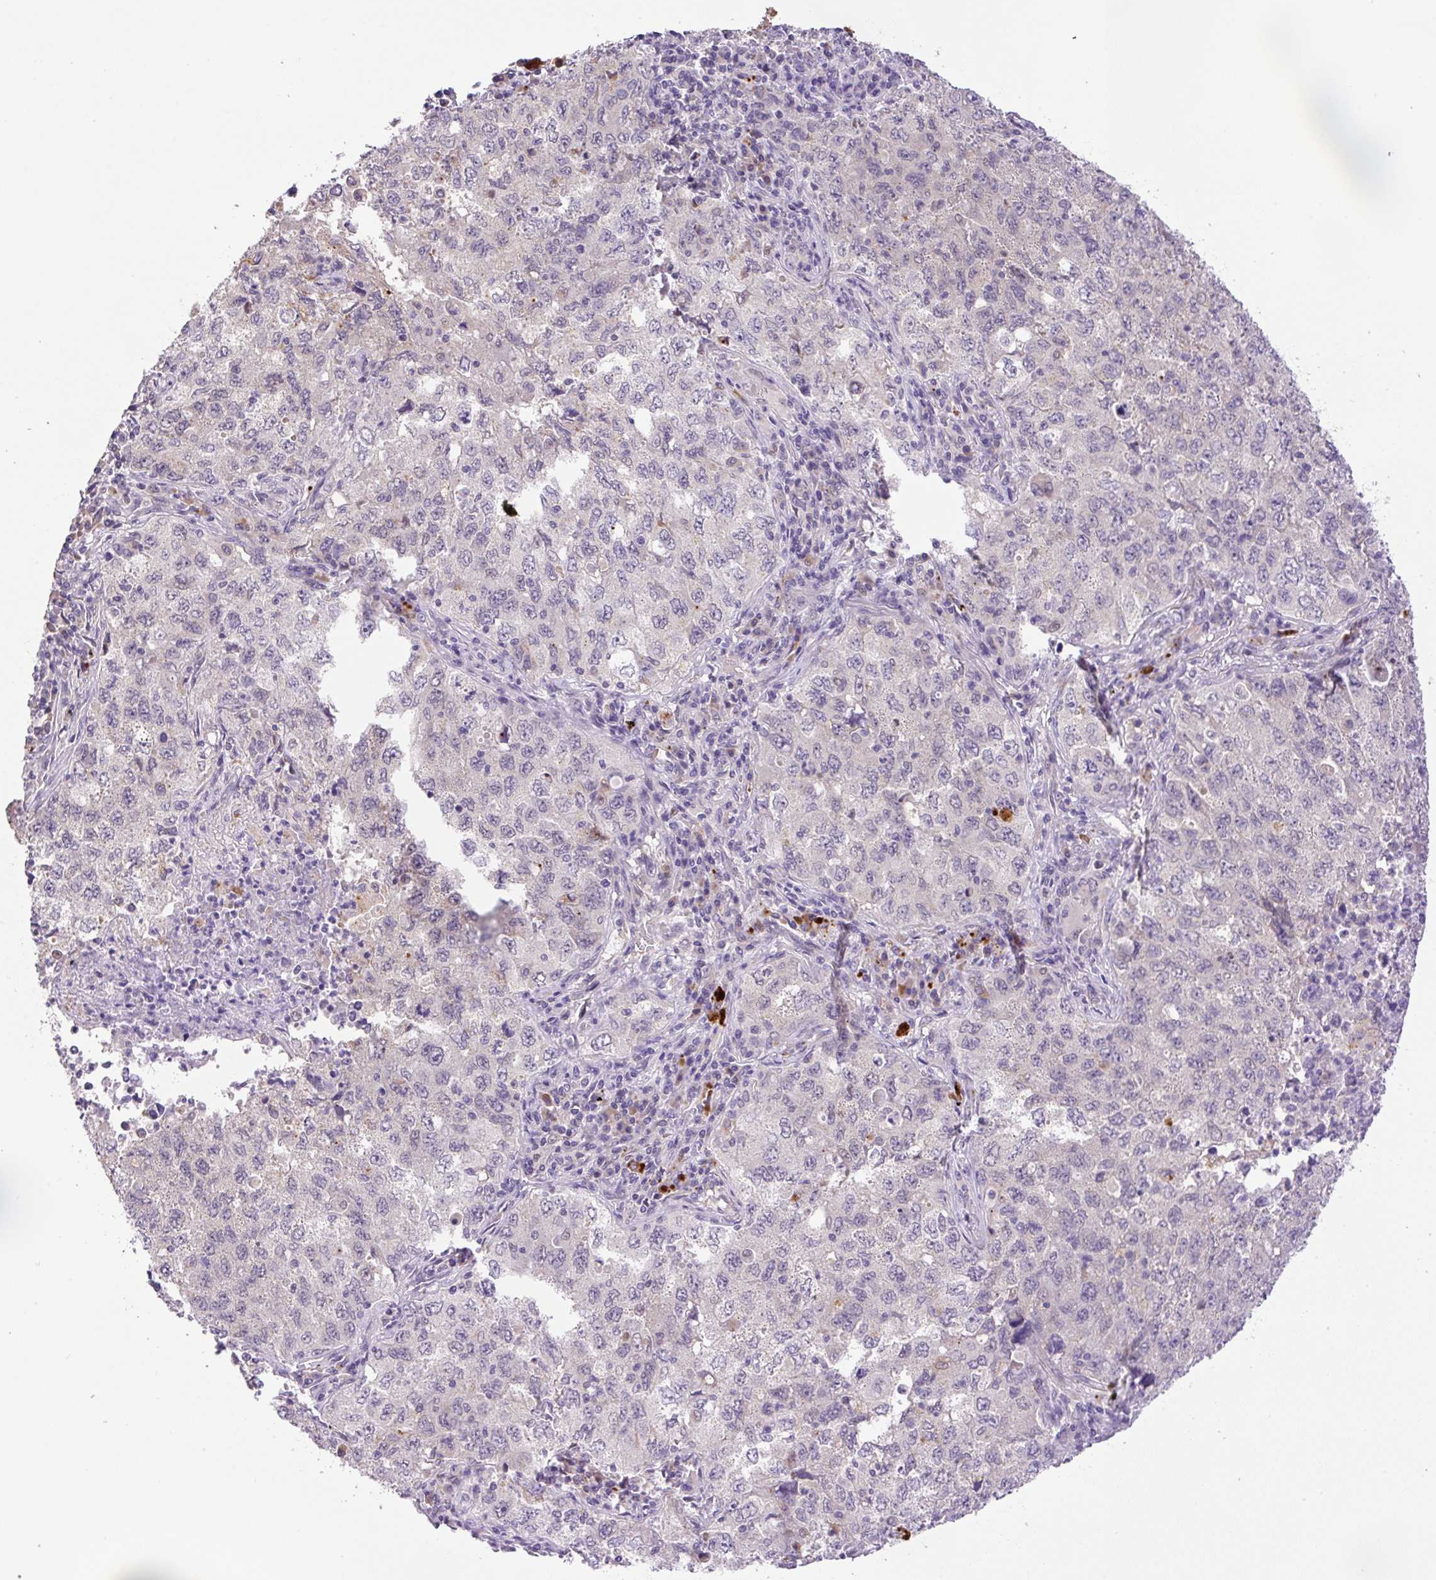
{"staining": {"intensity": "negative", "quantity": "none", "location": "none"}, "tissue": "lung cancer", "cell_type": "Tumor cells", "image_type": "cancer", "snomed": [{"axis": "morphology", "description": "Adenocarcinoma, NOS"}, {"axis": "topography", "description": "Lung"}], "caption": "Tumor cells are negative for brown protein staining in adenocarcinoma (lung).", "gene": "HABP4", "patient": {"sex": "female", "age": 57}}